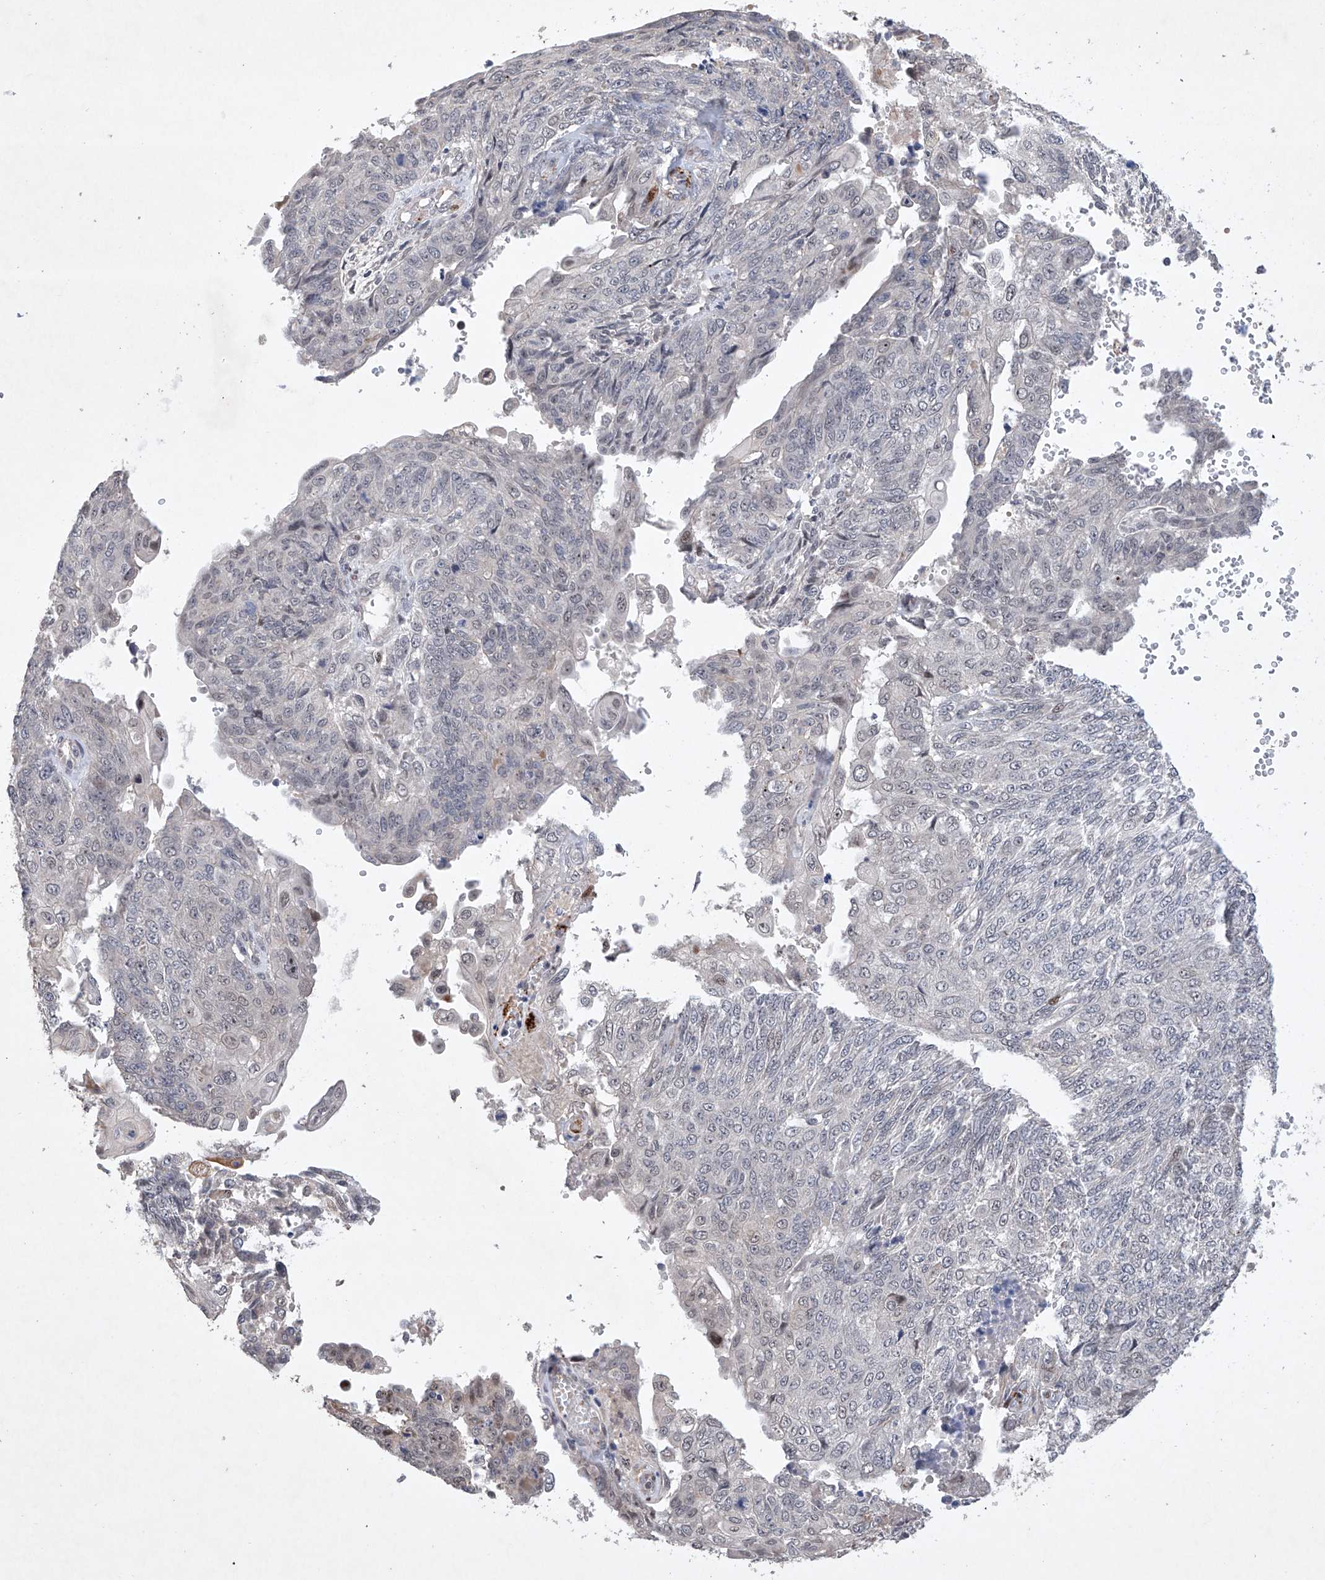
{"staining": {"intensity": "negative", "quantity": "none", "location": "none"}, "tissue": "endometrial cancer", "cell_type": "Tumor cells", "image_type": "cancer", "snomed": [{"axis": "morphology", "description": "Adenocarcinoma, NOS"}, {"axis": "topography", "description": "Endometrium"}], "caption": "Tumor cells show no significant protein staining in endometrial adenocarcinoma. (DAB (3,3'-diaminobenzidine) immunohistochemistry (IHC), high magnification).", "gene": "AFG1L", "patient": {"sex": "female", "age": 32}}